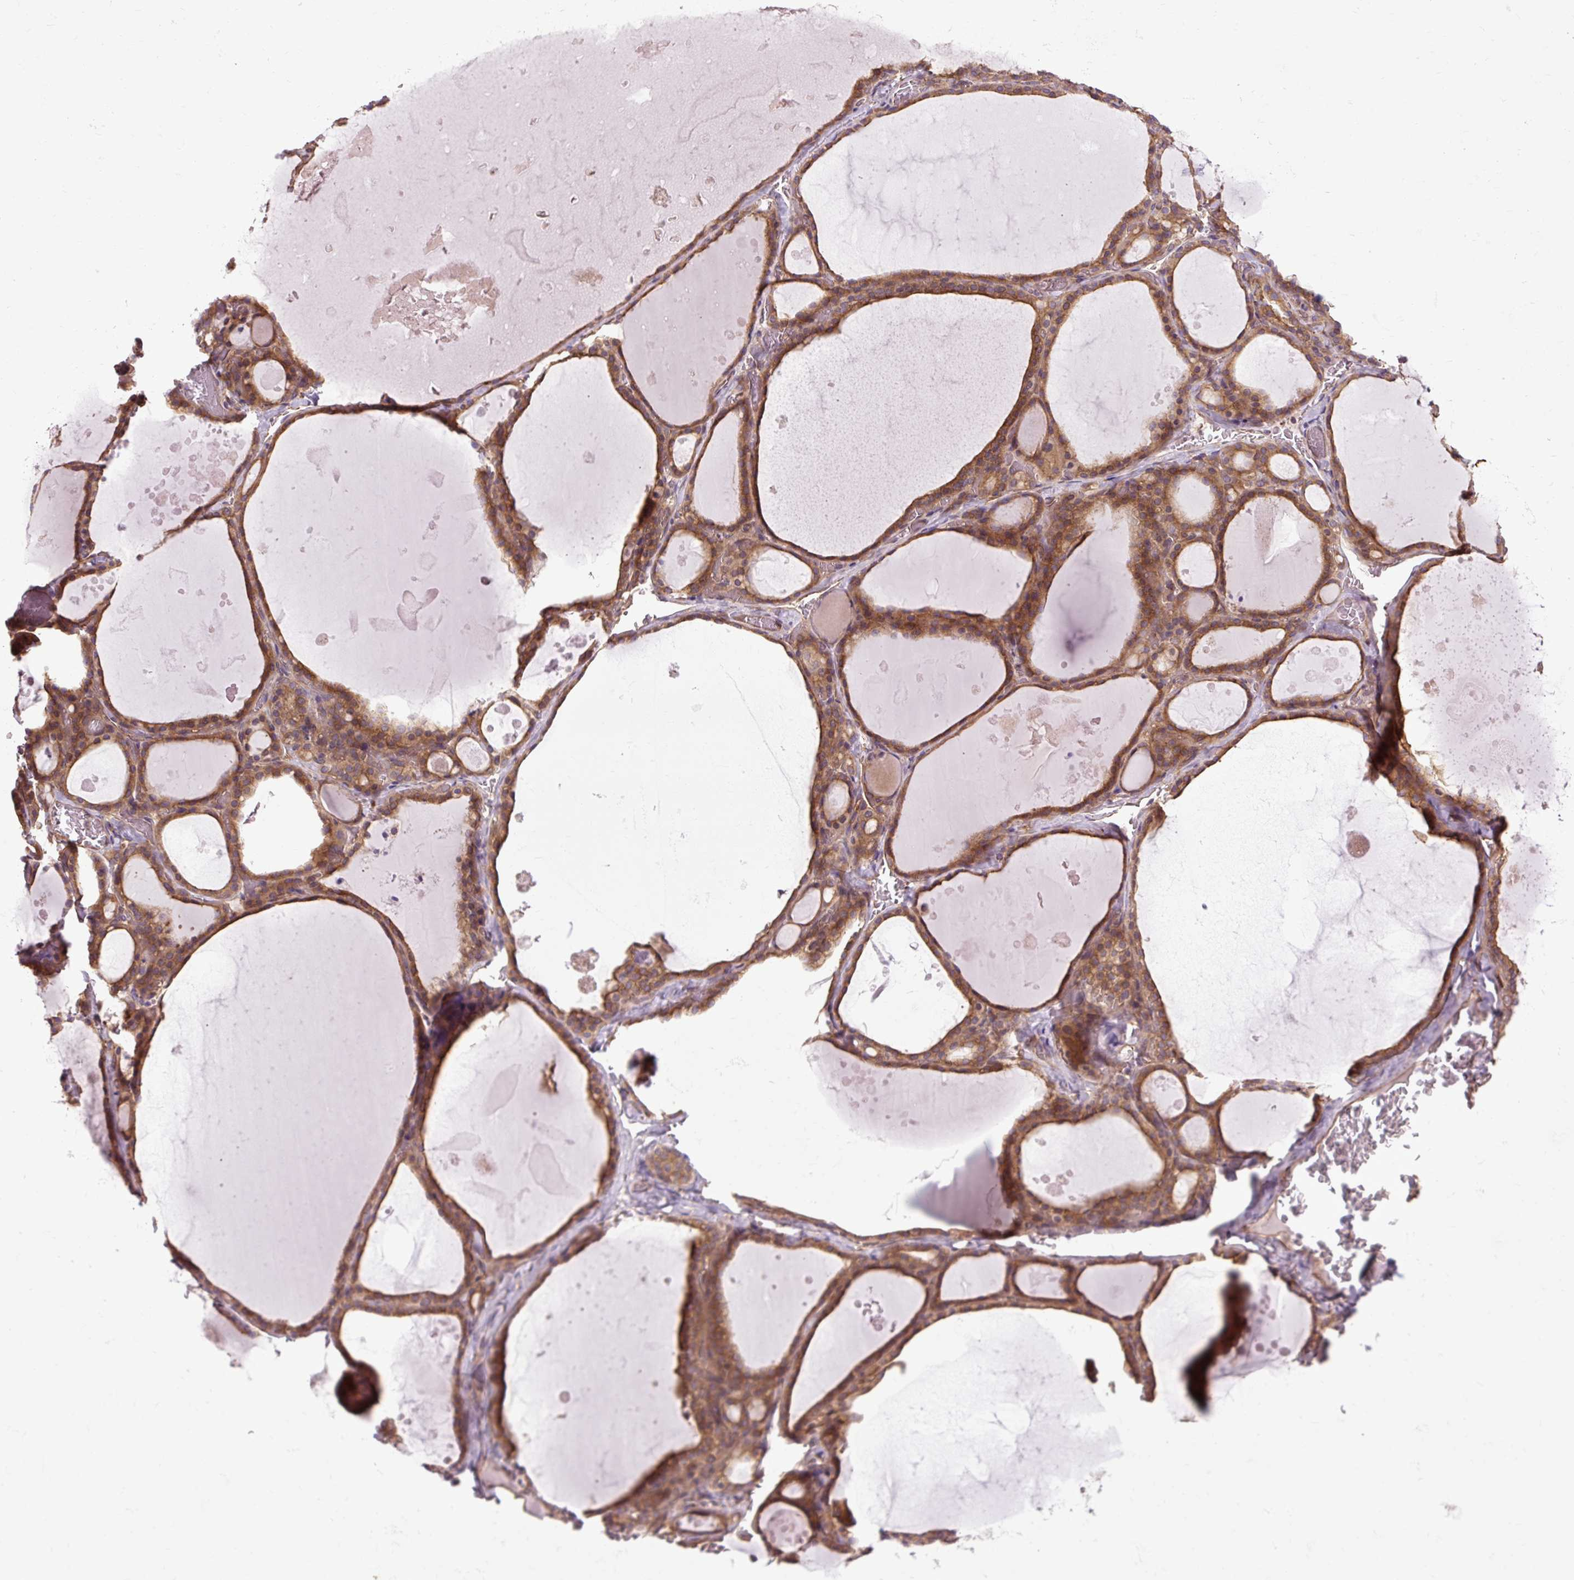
{"staining": {"intensity": "strong", "quantity": ">75%", "location": "cytoplasmic/membranous"}, "tissue": "thyroid gland", "cell_type": "Glandular cells", "image_type": "normal", "snomed": [{"axis": "morphology", "description": "Normal tissue, NOS"}, {"axis": "topography", "description": "Thyroid gland"}], "caption": "Immunohistochemistry (DAB (3,3'-diaminobenzidine)) staining of normal thyroid gland demonstrates strong cytoplasmic/membranous protein staining in approximately >75% of glandular cells. (Brightfield microscopy of DAB IHC at high magnification).", "gene": "CCDC93", "patient": {"sex": "male", "age": 56}}